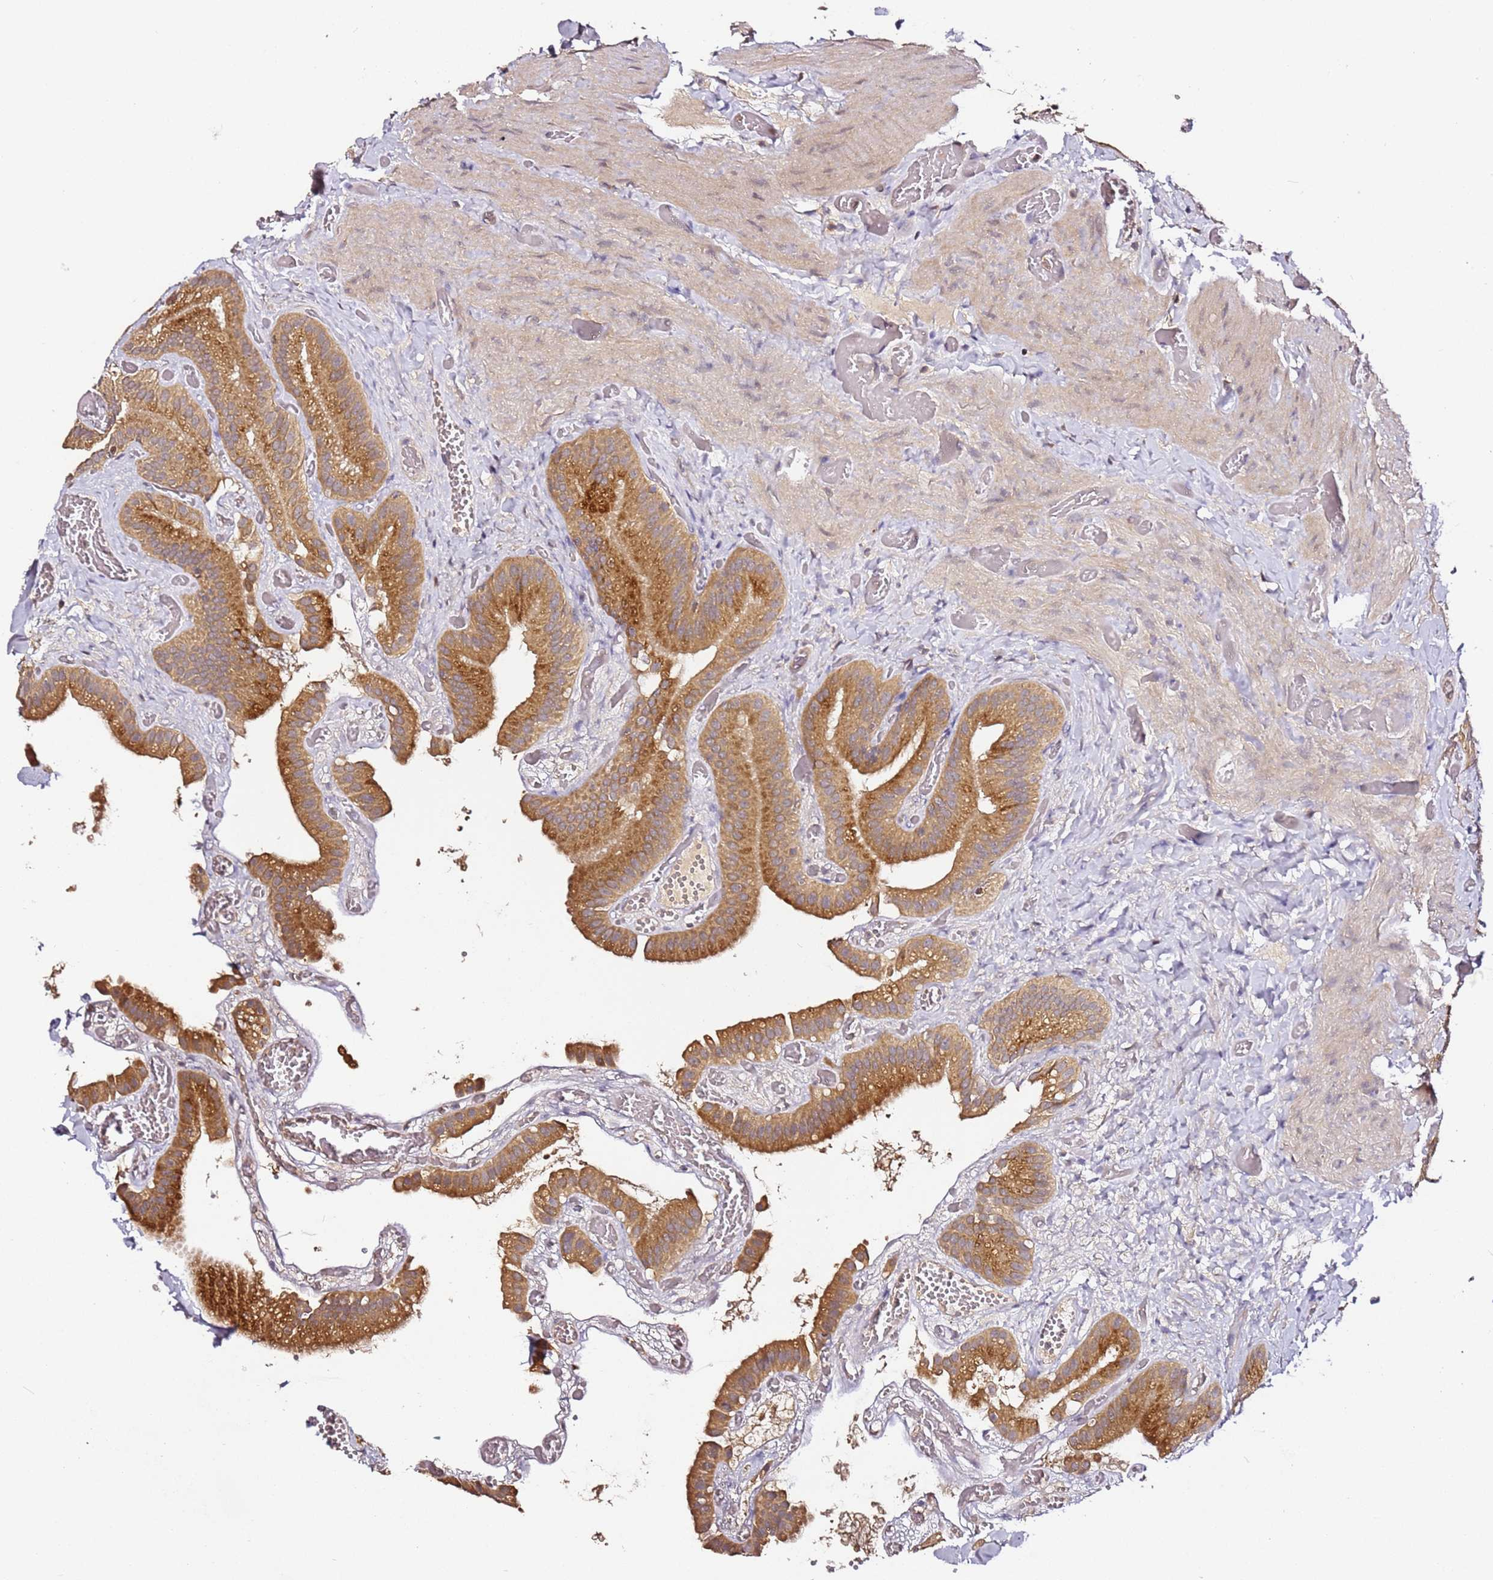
{"staining": {"intensity": "moderate", "quantity": ">75%", "location": "cytoplasmic/membranous"}, "tissue": "gallbladder", "cell_type": "Glandular cells", "image_type": "normal", "snomed": [{"axis": "morphology", "description": "Normal tissue, NOS"}, {"axis": "topography", "description": "Gallbladder"}], "caption": "Immunohistochemical staining of unremarkable human gallbladder exhibits moderate cytoplasmic/membranous protein positivity in approximately >75% of glandular cells. The staining was performed using DAB, with brown indicating positive protein expression. Nuclei are stained blue with hematoxylin.", "gene": "C6orf136", "patient": {"sex": "female", "age": 64}}